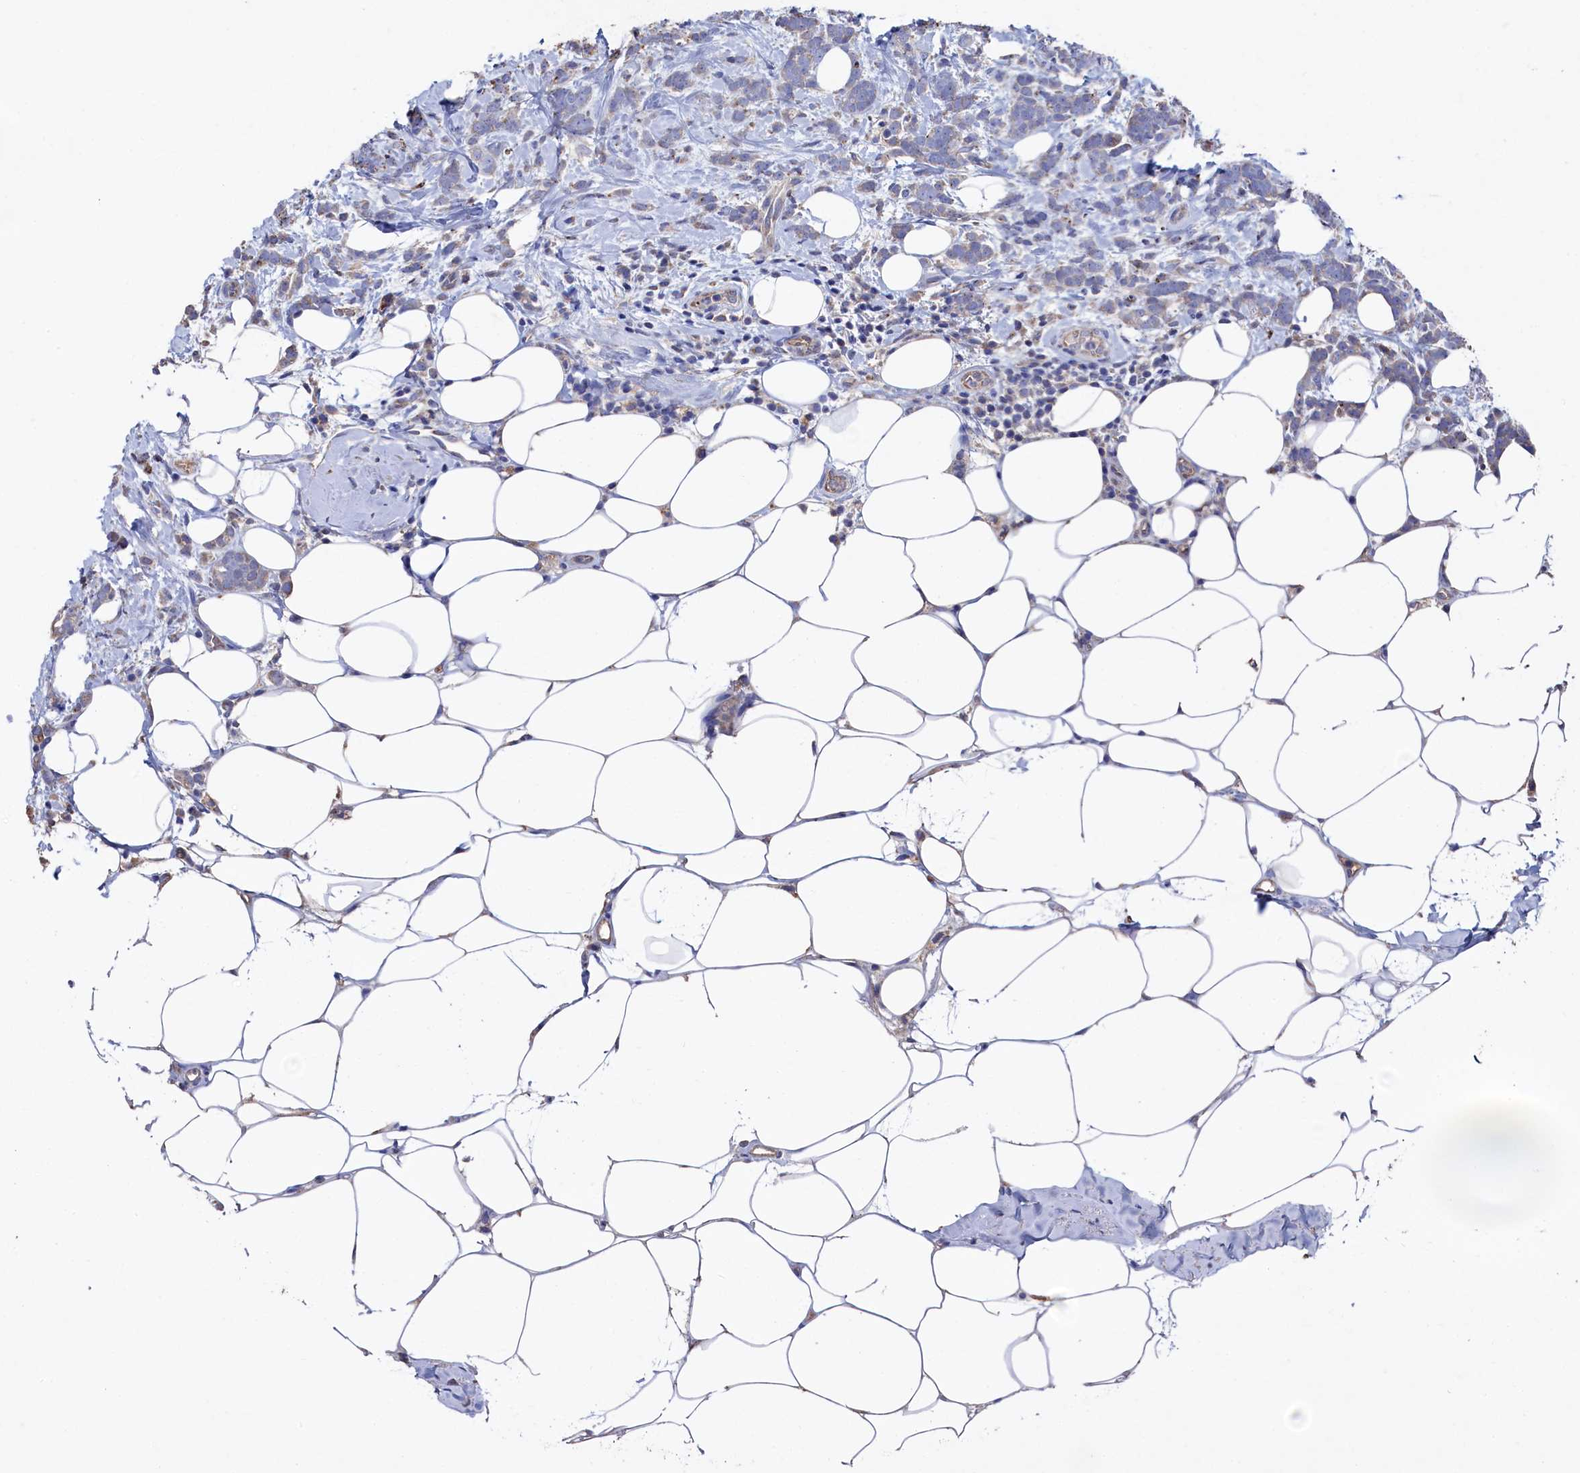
{"staining": {"intensity": "weak", "quantity": "<25%", "location": "cytoplasmic/membranous"}, "tissue": "breast cancer", "cell_type": "Tumor cells", "image_type": "cancer", "snomed": [{"axis": "morphology", "description": "Lobular carcinoma"}, {"axis": "topography", "description": "Breast"}], "caption": "Tumor cells show no significant protein positivity in lobular carcinoma (breast).", "gene": "TK2", "patient": {"sex": "female", "age": 58}}